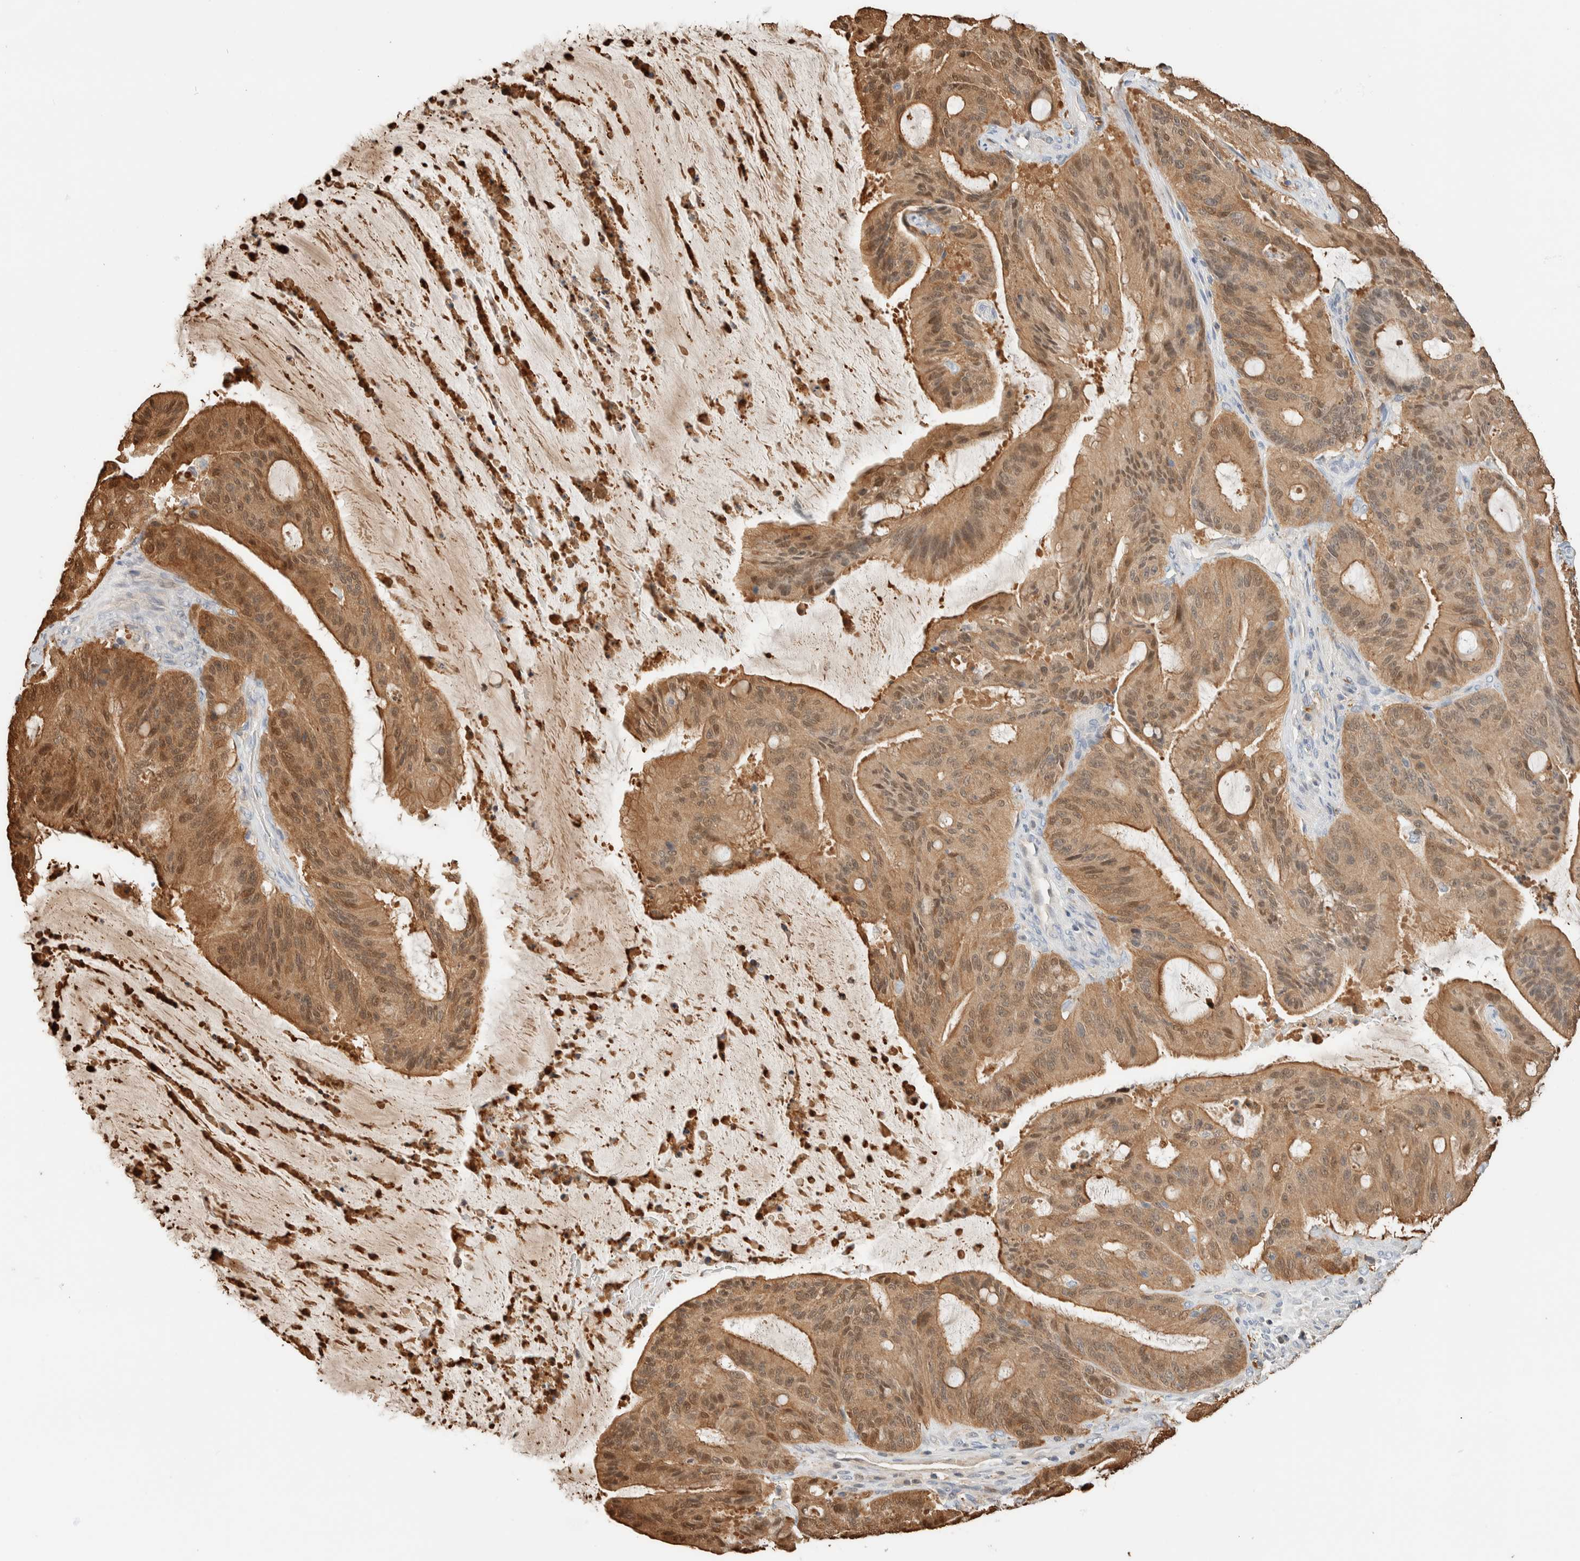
{"staining": {"intensity": "moderate", "quantity": ">75%", "location": "cytoplasmic/membranous,nuclear"}, "tissue": "liver cancer", "cell_type": "Tumor cells", "image_type": "cancer", "snomed": [{"axis": "morphology", "description": "Normal tissue, NOS"}, {"axis": "morphology", "description": "Cholangiocarcinoma"}, {"axis": "topography", "description": "Liver"}, {"axis": "topography", "description": "Peripheral nerve tissue"}], "caption": "This is a micrograph of immunohistochemistry staining of liver cholangiocarcinoma, which shows moderate staining in the cytoplasmic/membranous and nuclear of tumor cells.", "gene": "SETD4", "patient": {"sex": "female", "age": 73}}